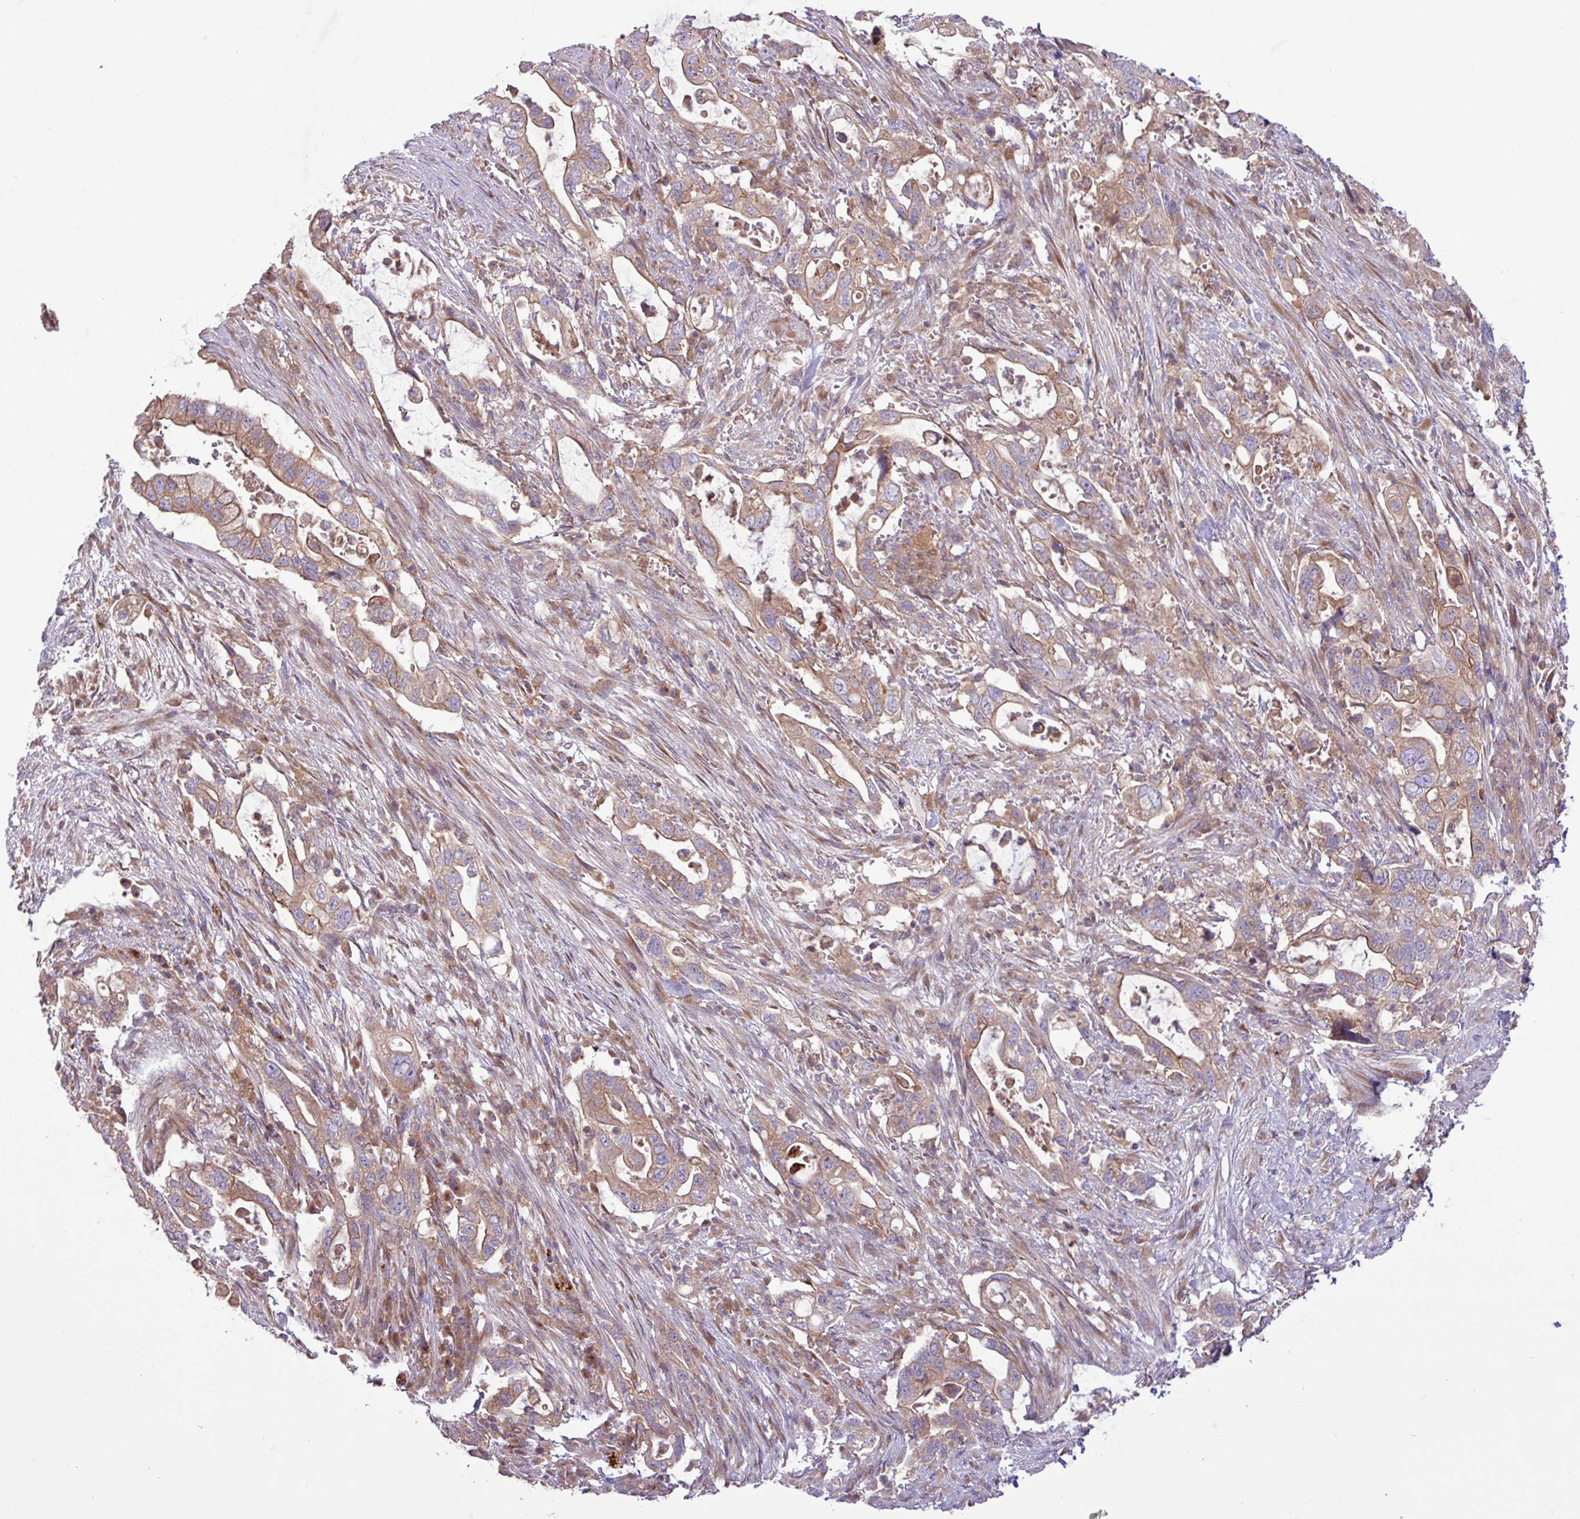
{"staining": {"intensity": "weak", "quantity": ">75%", "location": "cytoplasmic/membranous"}, "tissue": "pancreatic cancer", "cell_type": "Tumor cells", "image_type": "cancer", "snomed": [{"axis": "morphology", "description": "Adenocarcinoma, NOS"}, {"axis": "topography", "description": "Pancreas"}], "caption": "Protein staining of adenocarcinoma (pancreatic) tissue demonstrates weak cytoplasmic/membranous staining in approximately >75% of tumor cells.", "gene": "RAB19", "patient": {"sex": "female", "age": 72}}